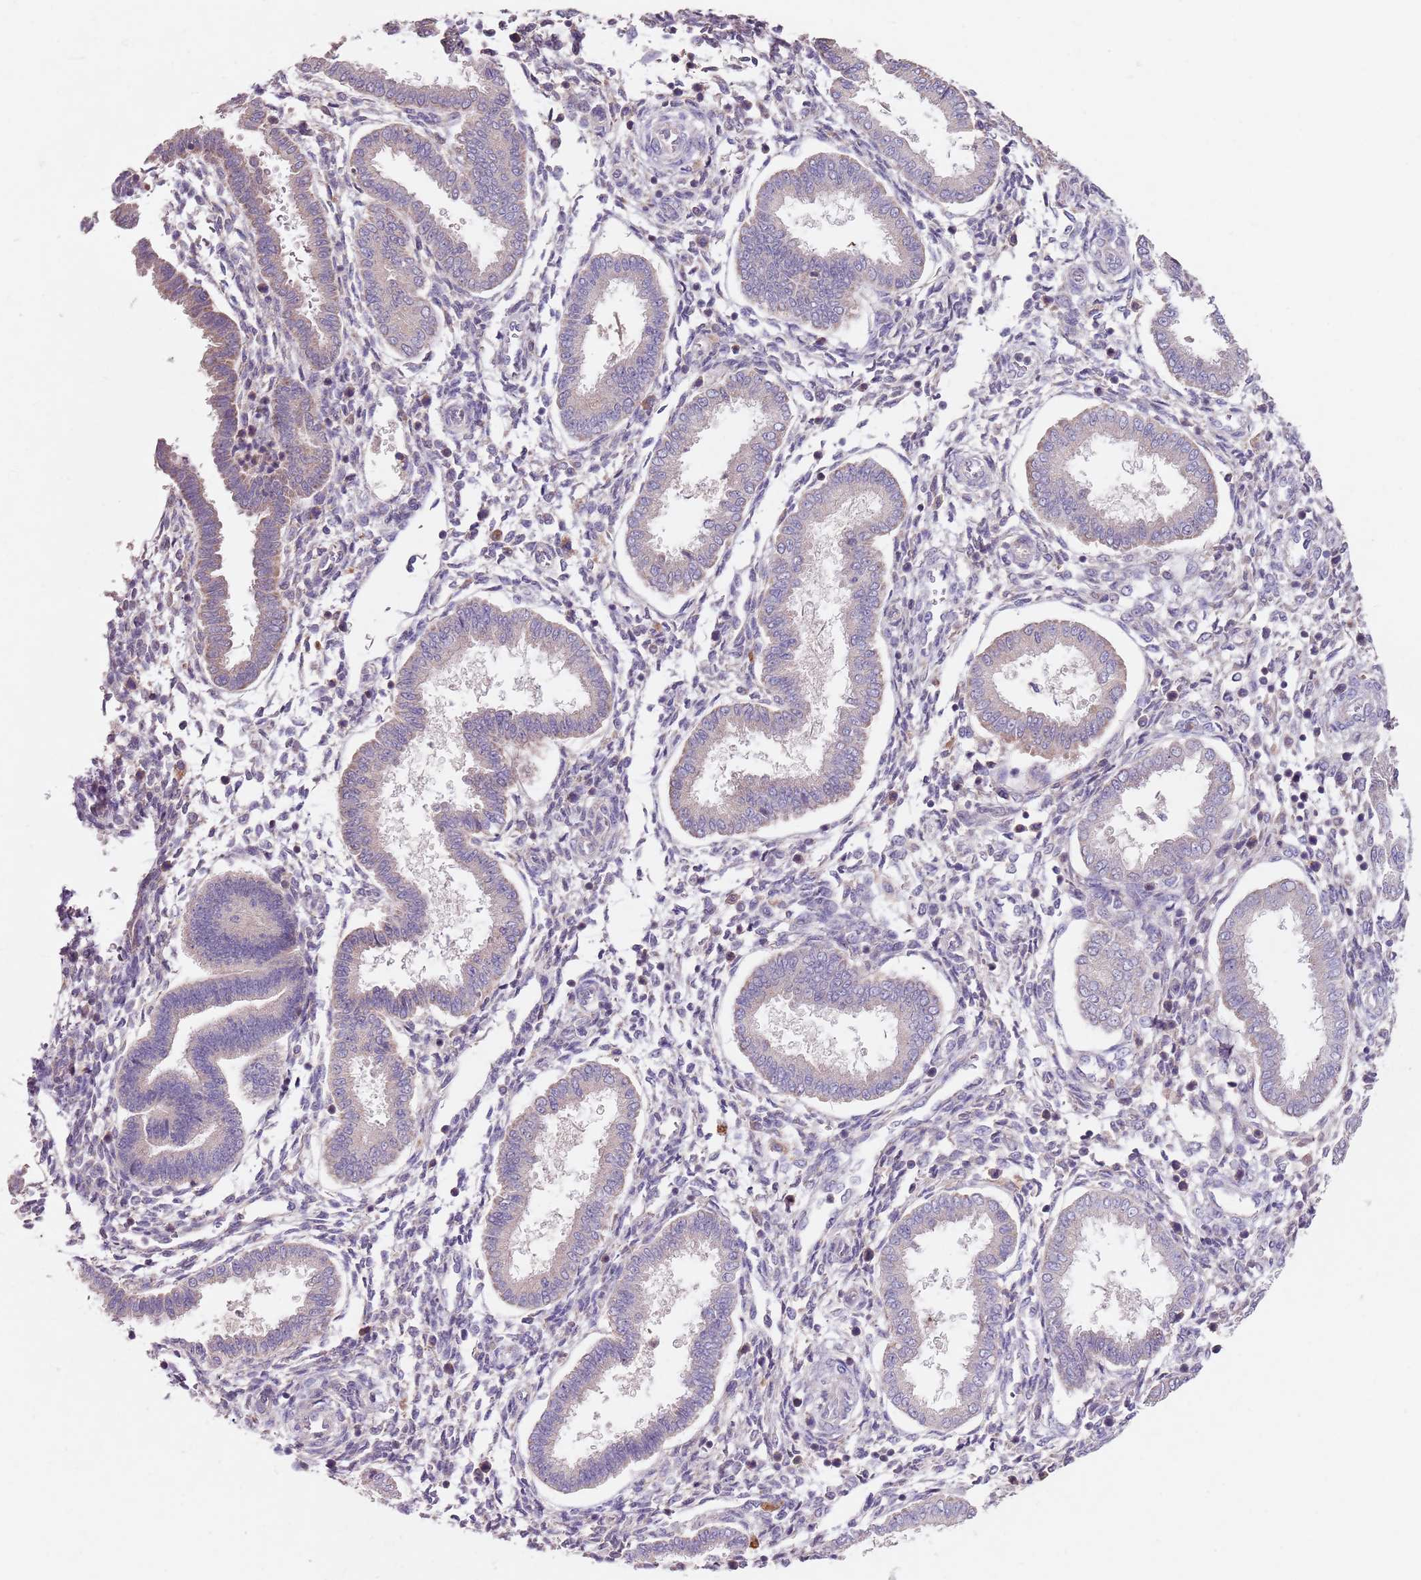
{"staining": {"intensity": "weak", "quantity": "<25%", "location": "cytoplasmic/membranous"}, "tissue": "endometrium", "cell_type": "Cells in endometrial stroma", "image_type": "normal", "snomed": [{"axis": "morphology", "description": "Normal tissue, NOS"}, {"axis": "topography", "description": "Endometrium"}], "caption": "Immunohistochemistry (IHC) micrograph of benign endometrium stained for a protein (brown), which displays no positivity in cells in endometrial stroma. (Stains: DAB IHC with hematoxylin counter stain, Microscopy: brightfield microscopy at high magnification).", "gene": "NRDE2", "patient": {"sex": "female", "age": 24}}